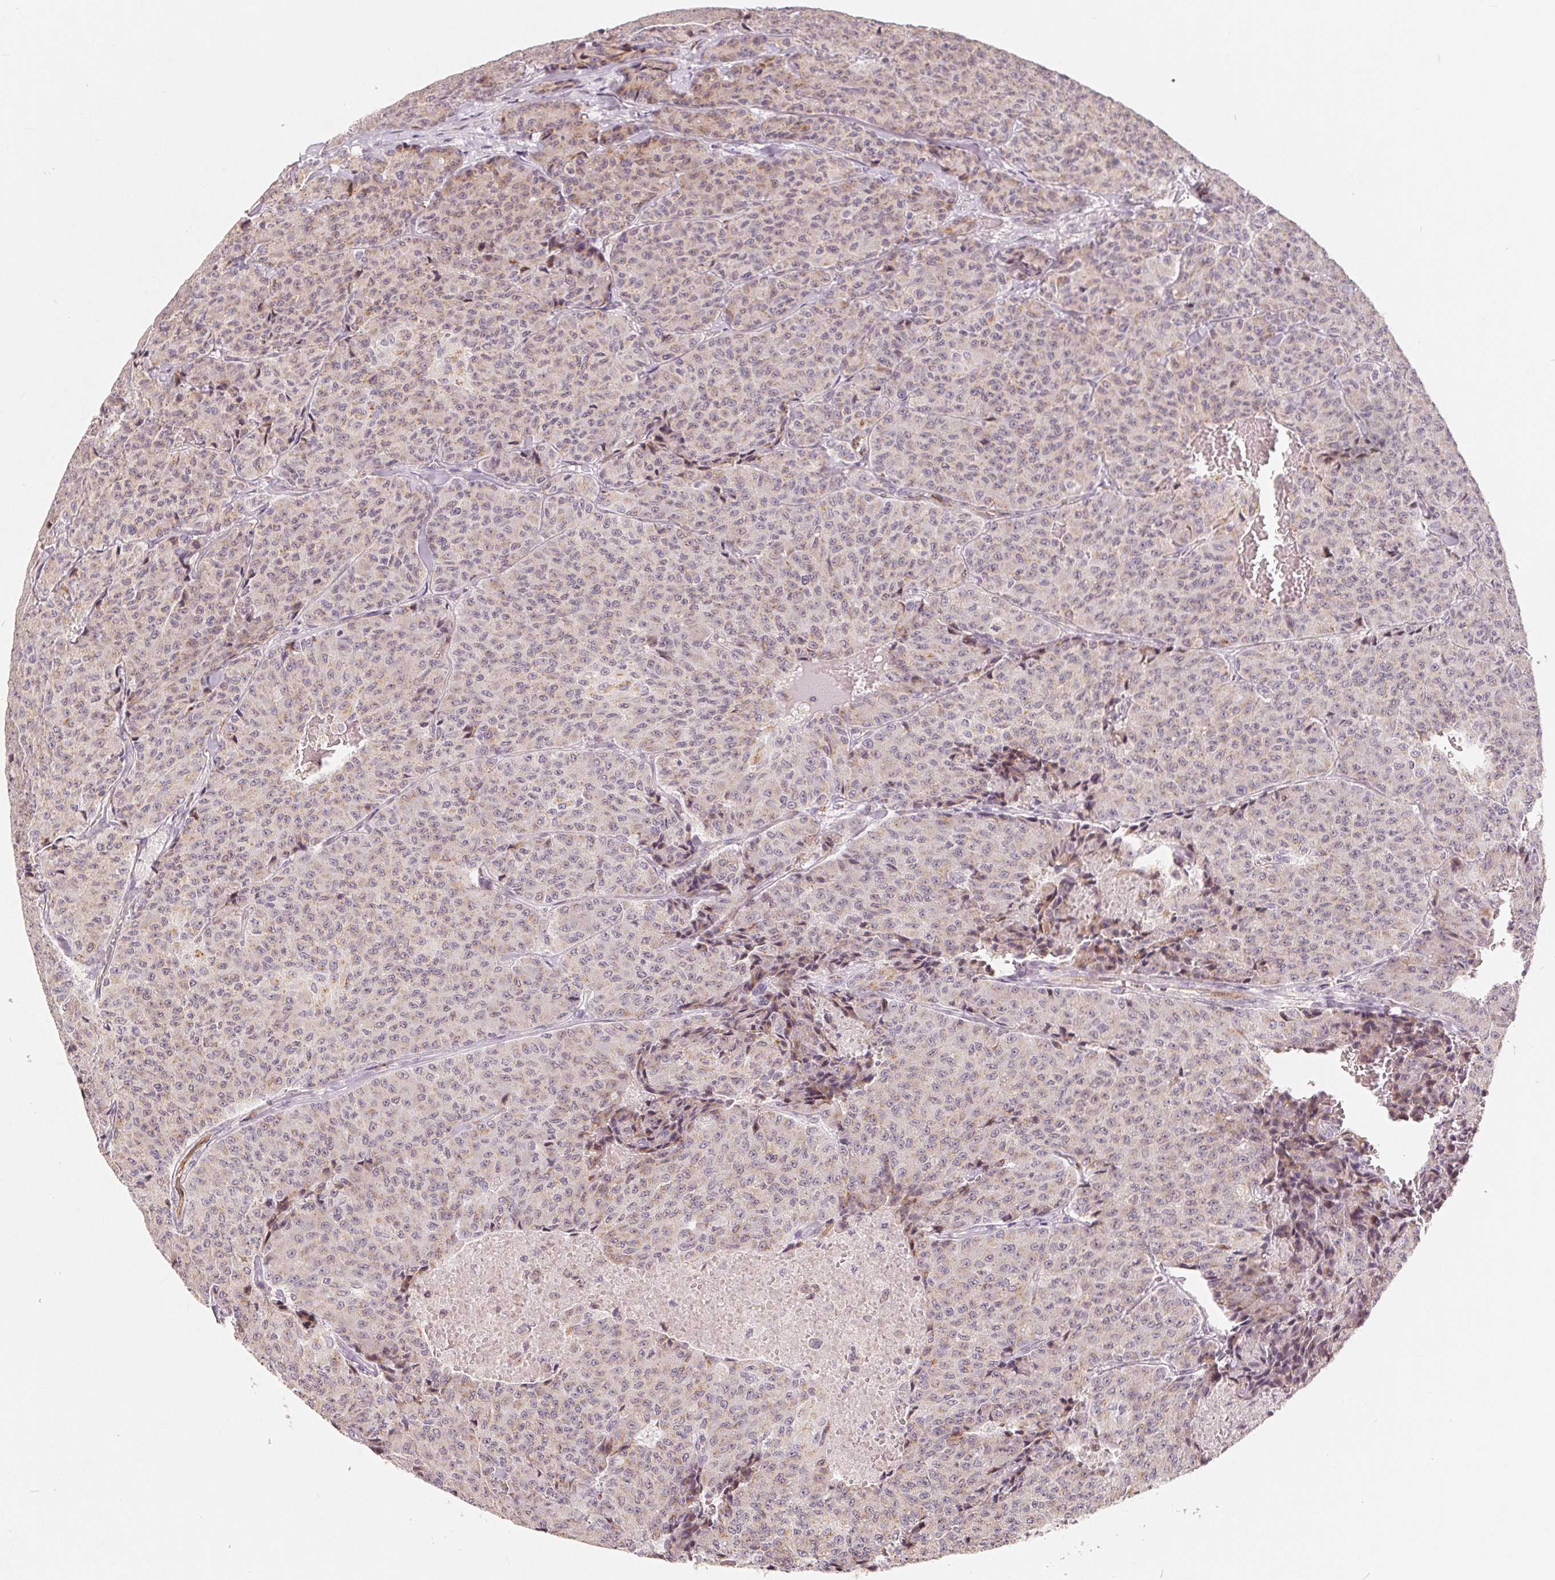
{"staining": {"intensity": "weak", "quantity": "25%-75%", "location": "cytoplasmic/membranous,nuclear"}, "tissue": "carcinoid", "cell_type": "Tumor cells", "image_type": "cancer", "snomed": [{"axis": "morphology", "description": "Carcinoid, malignant, NOS"}, {"axis": "topography", "description": "Lung"}], "caption": "Immunohistochemical staining of human malignant carcinoid shows low levels of weak cytoplasmic/membranous and nuclear protein positivity in approximately 25%-75% of tumor cells.", "gene": "TMSB15B", "patient": {"sex": "male", "age": 71}}